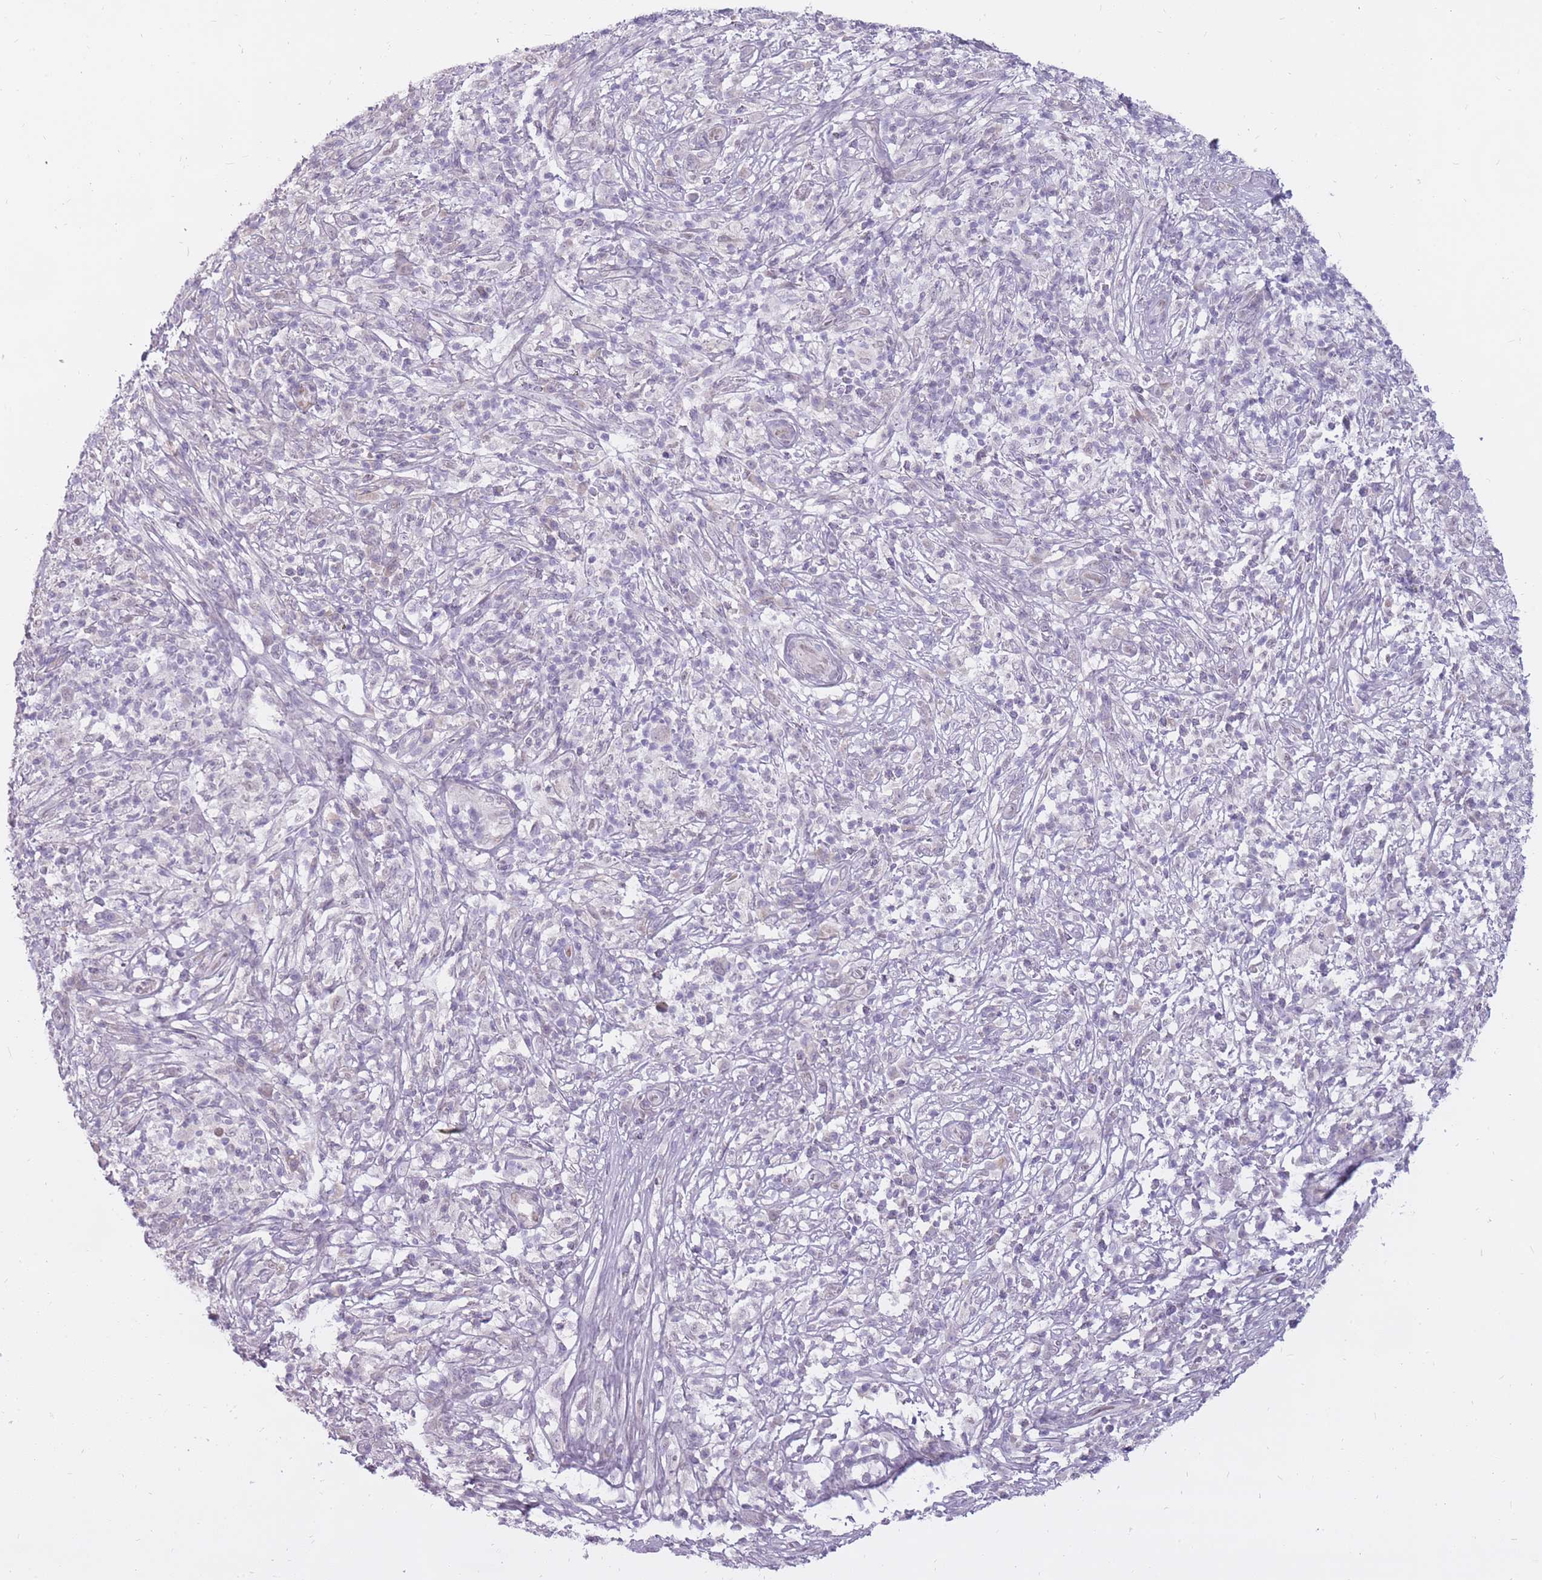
{"staining": {"intensity": "negative", "quantity": "none", "location": "none"}, "tissue": "melanoma", "cell_type": "Tumor cells", "image_type": "cancer", "snomed": [{"axis": "morphology", "description": "Malignant melanoma, NOS"}, {"axis": "topography", "description": "Skin"}], "caption": "Image shows no significant protein positivity in tumor cells of melanoma.", "gene": "POMZP3", "patient": {"sex": "male", "age": 66}}